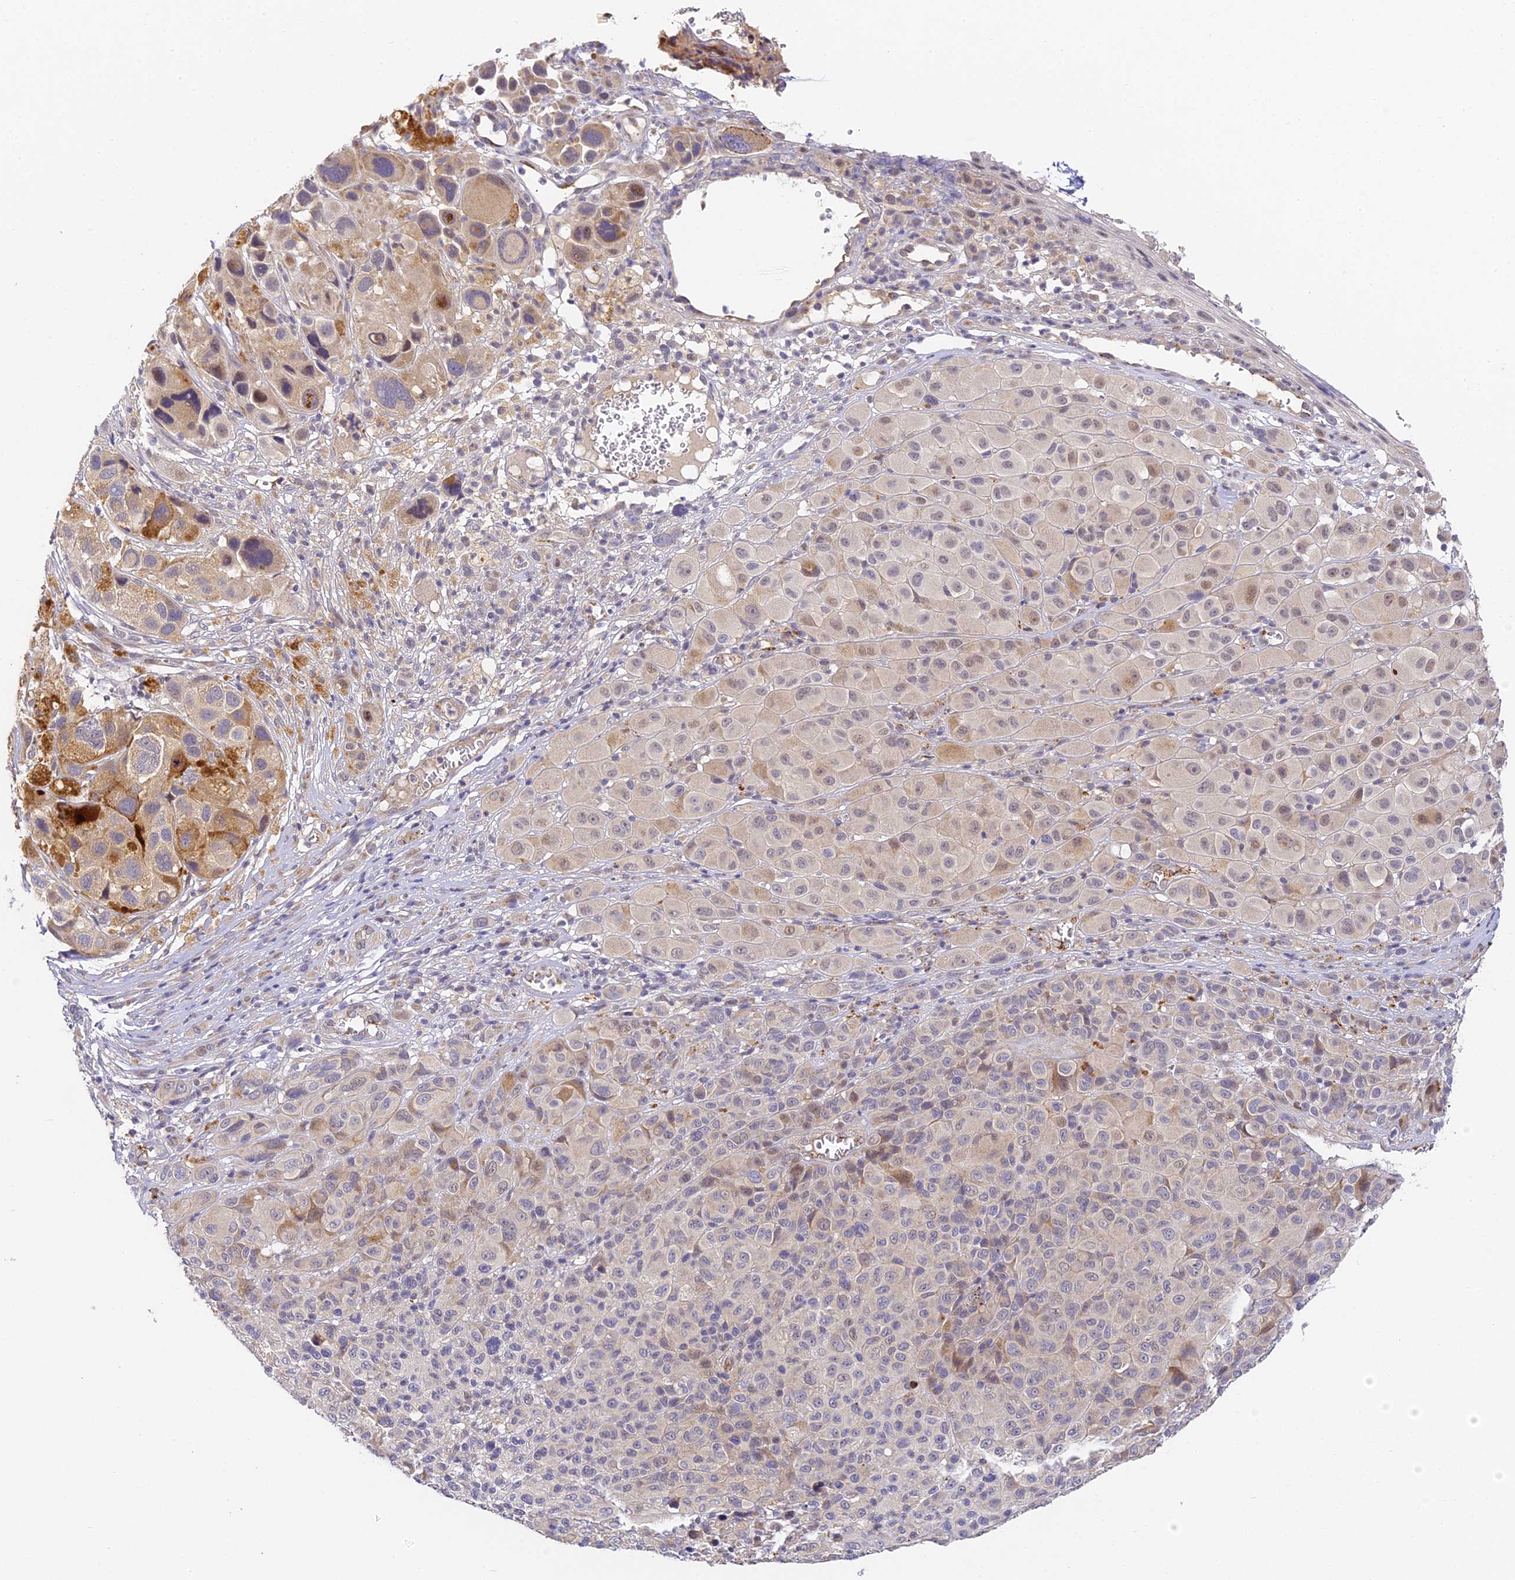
{"staining": {"intensity": "weak", "quantity": "25%-75%", "location": "cytoplasmic/membranous"}, "tissue": "melanoma", "cell_type": "Tumor cells", "image_type": "cancer", "snomed": [{"axis": "morphology", "description": "Malignant melanoma, NOS"}, {"axis": "topography", "description": "Skin of trunk"}], "caption": "About 25%-75% of tumor cells in human melanoma show weak cytoplasmic/membranous protein staining as visualized by brown immunohistochemical staining.", "gene": "DNAAF10", "patient": {"sex": "male", "age": 71}}